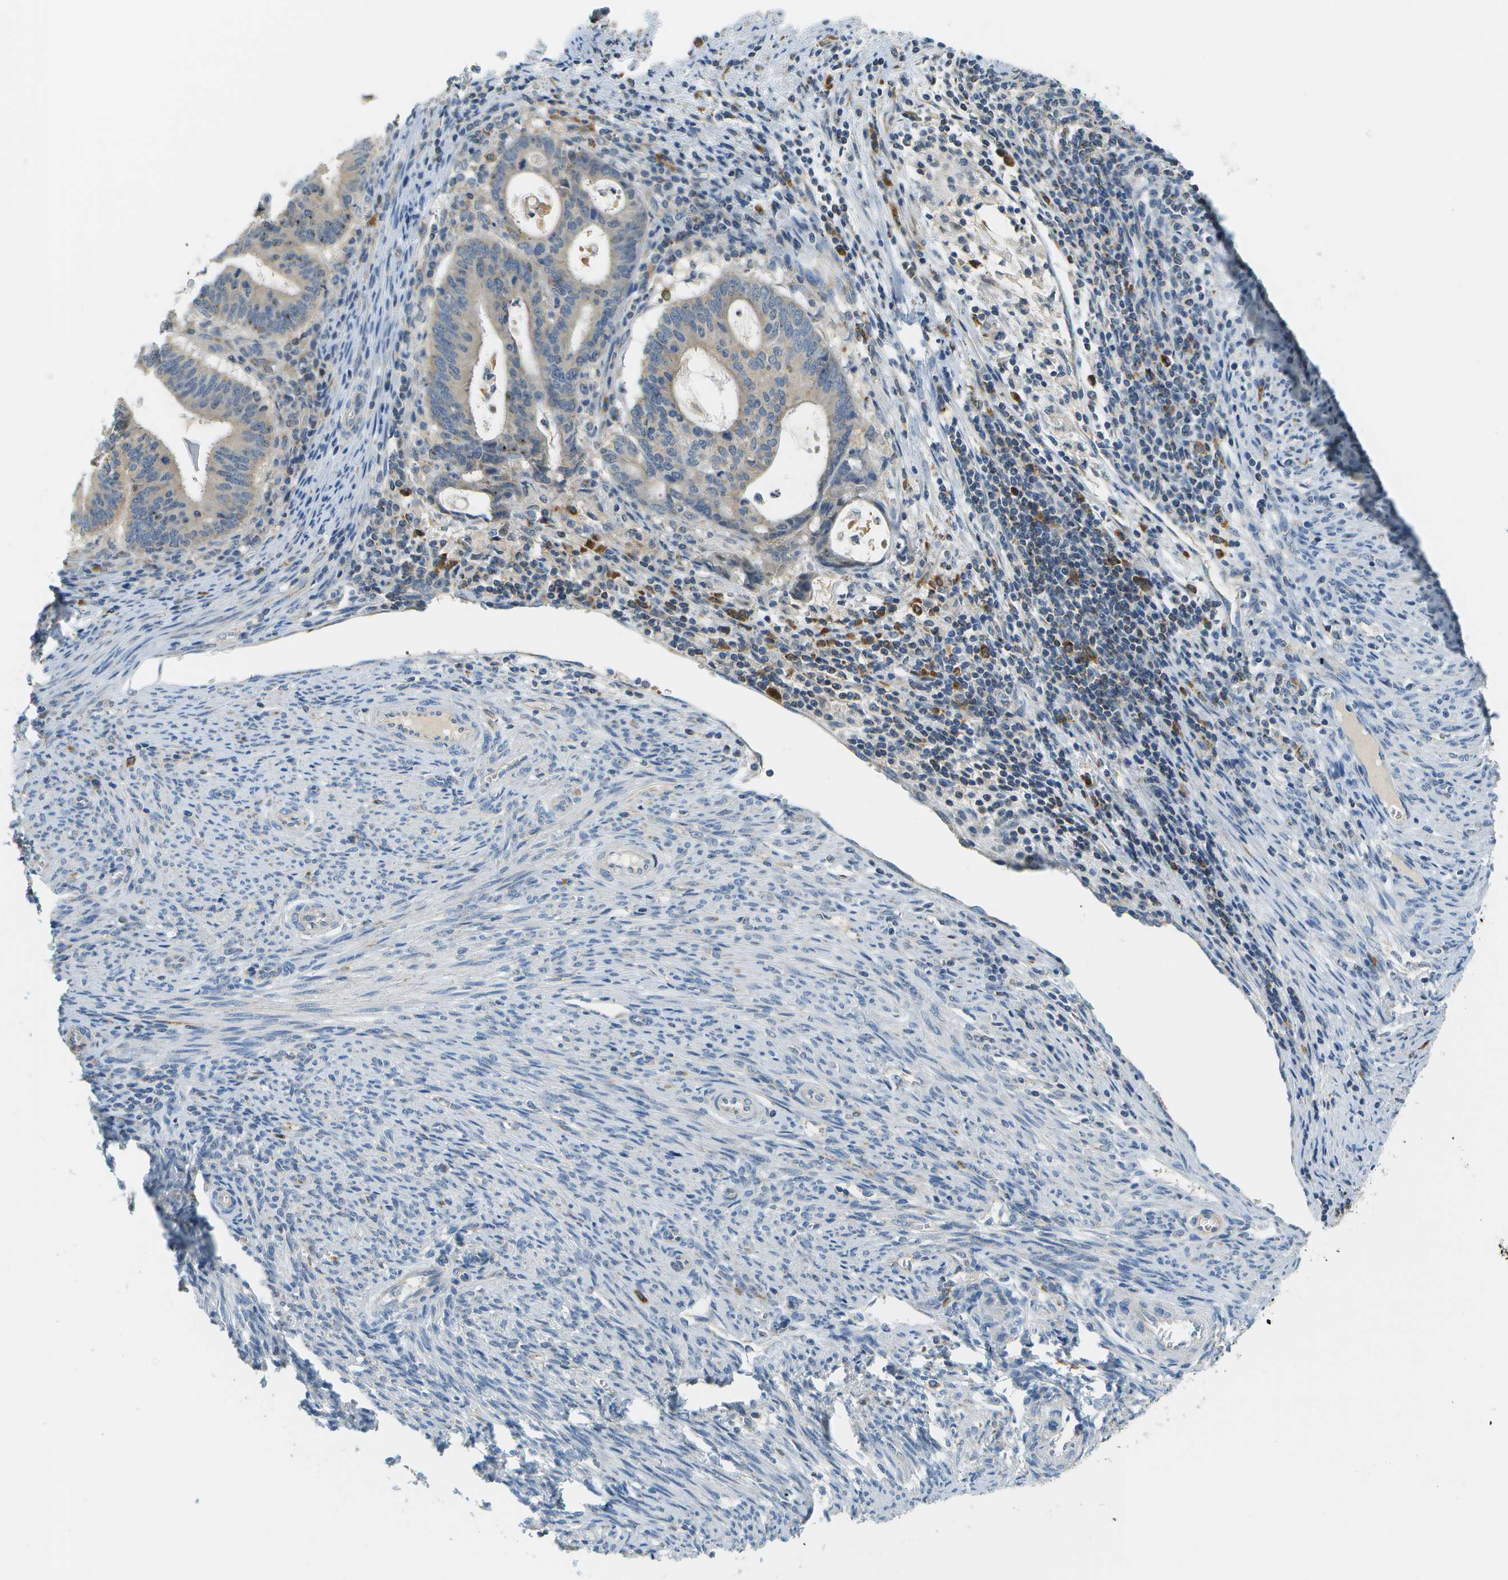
{"staining": {"intensity": "negative", "quantity": "none", "location": "none"}, "tissue": "endometrial cancer", "cell_type": "Tumor cells", "image_type": "cancer", "snomed": [{"axis": "morphology", "description": "Adenocarcinoma, NOS"}, {"axis": "topography", "description": "Uterus"}], "caption": "Tumor cells show no significant expression in endometrial cancer (adenocarcinoma). The staining is performed using DAB (3,3'-diaminobenzidine) brown chromogen with nuclei counter-stained in using hematoxylin.", "gene": "PTGIS", "patient": {"sex": "female", "age": 83}}